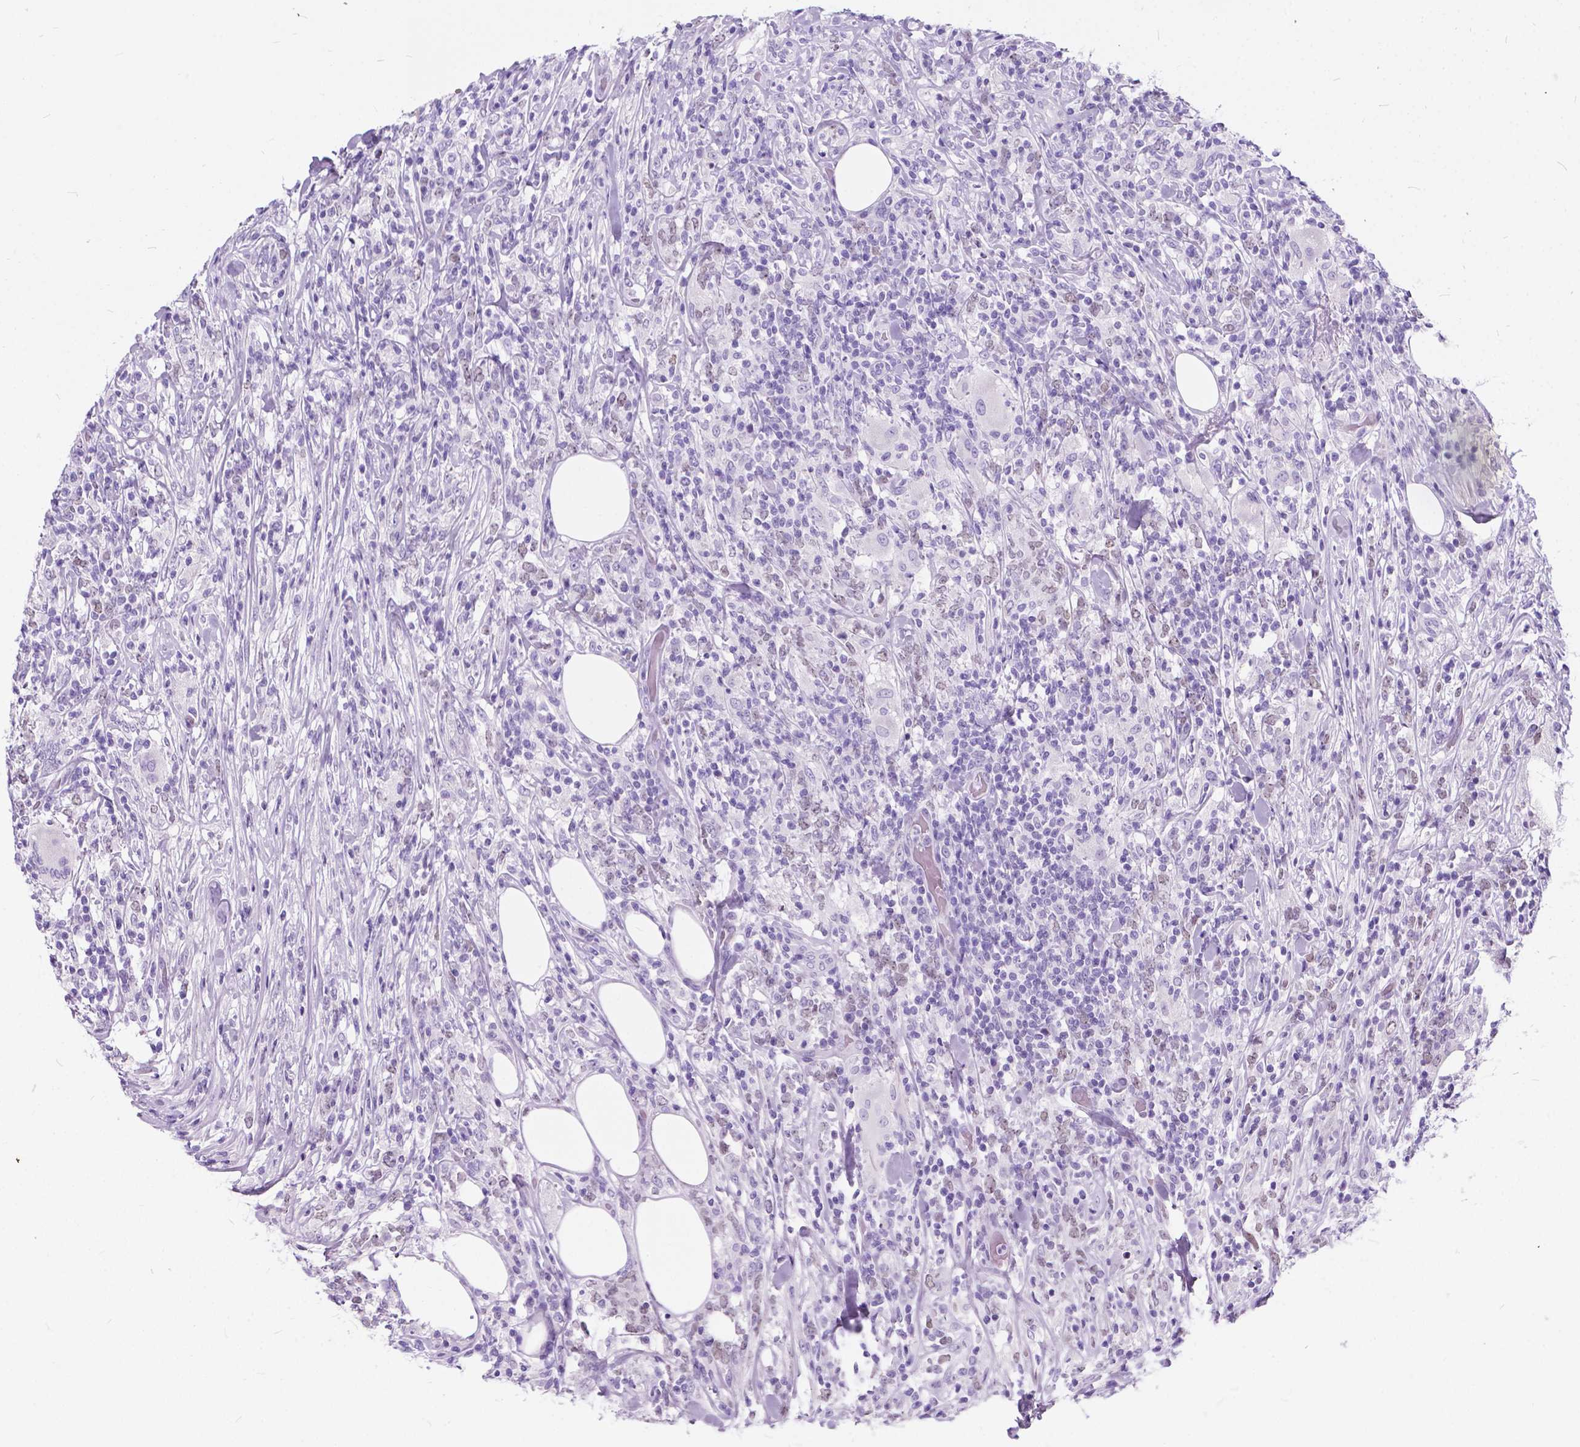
{"staining": {"intensity": "negative", "quantity": "none", "location": "none"}, "tissue": "lymphoma", "cell_type": "Tumor cells", "image_type": "cancer", "snomed": [{"axis": "morphology", "description": "Malignant lymphoma, non-Hodgkin's type, High grade"}, {"axis": "topography", "description": "Lymph node"}], "caption": "Protein analysis of lymphoma demonstrates no significant positivity in tumor cells.", "gene": "BSND", "patient": {"sex": "female", "age": 84}}